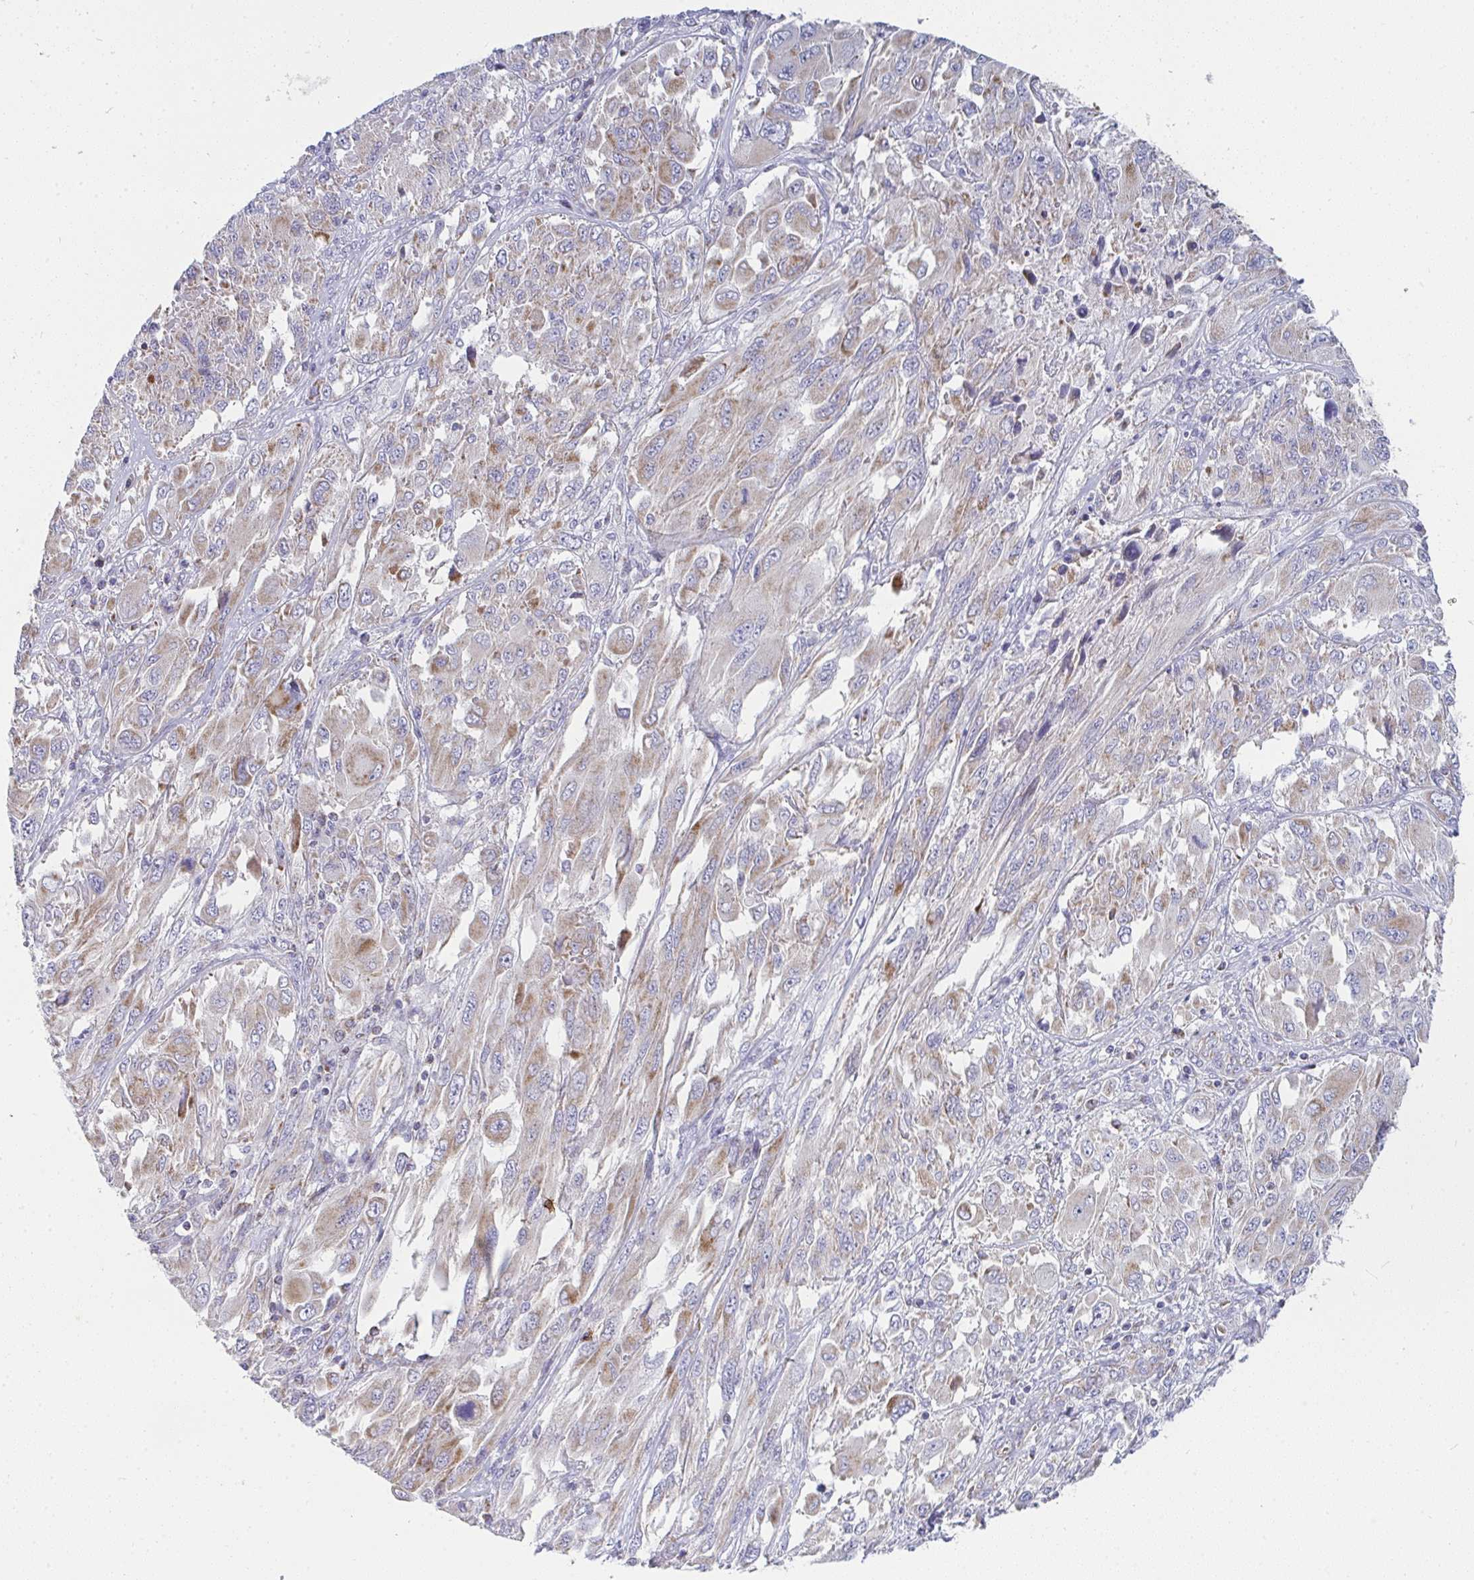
{"staining": {"intensity": "weak", "quantity": "25%-75%", "location": "cytoplasmic/membranous"}, "tissue": "melanoma", "cell_type": "Tumor cells", "image_type": "cancer", "snomed": [{"axis": "morphology", "description": "Malignant melanoma, NOS"}, {"axis": "topography", "description": "Skin"}], "caption": "Tumor cells reveal weak cytoplasmic/membranous positivity in about 25%-75% of cells in melanoma.", "gene": "FAHD1", "patient": {"sex": "female", "age": 91}}